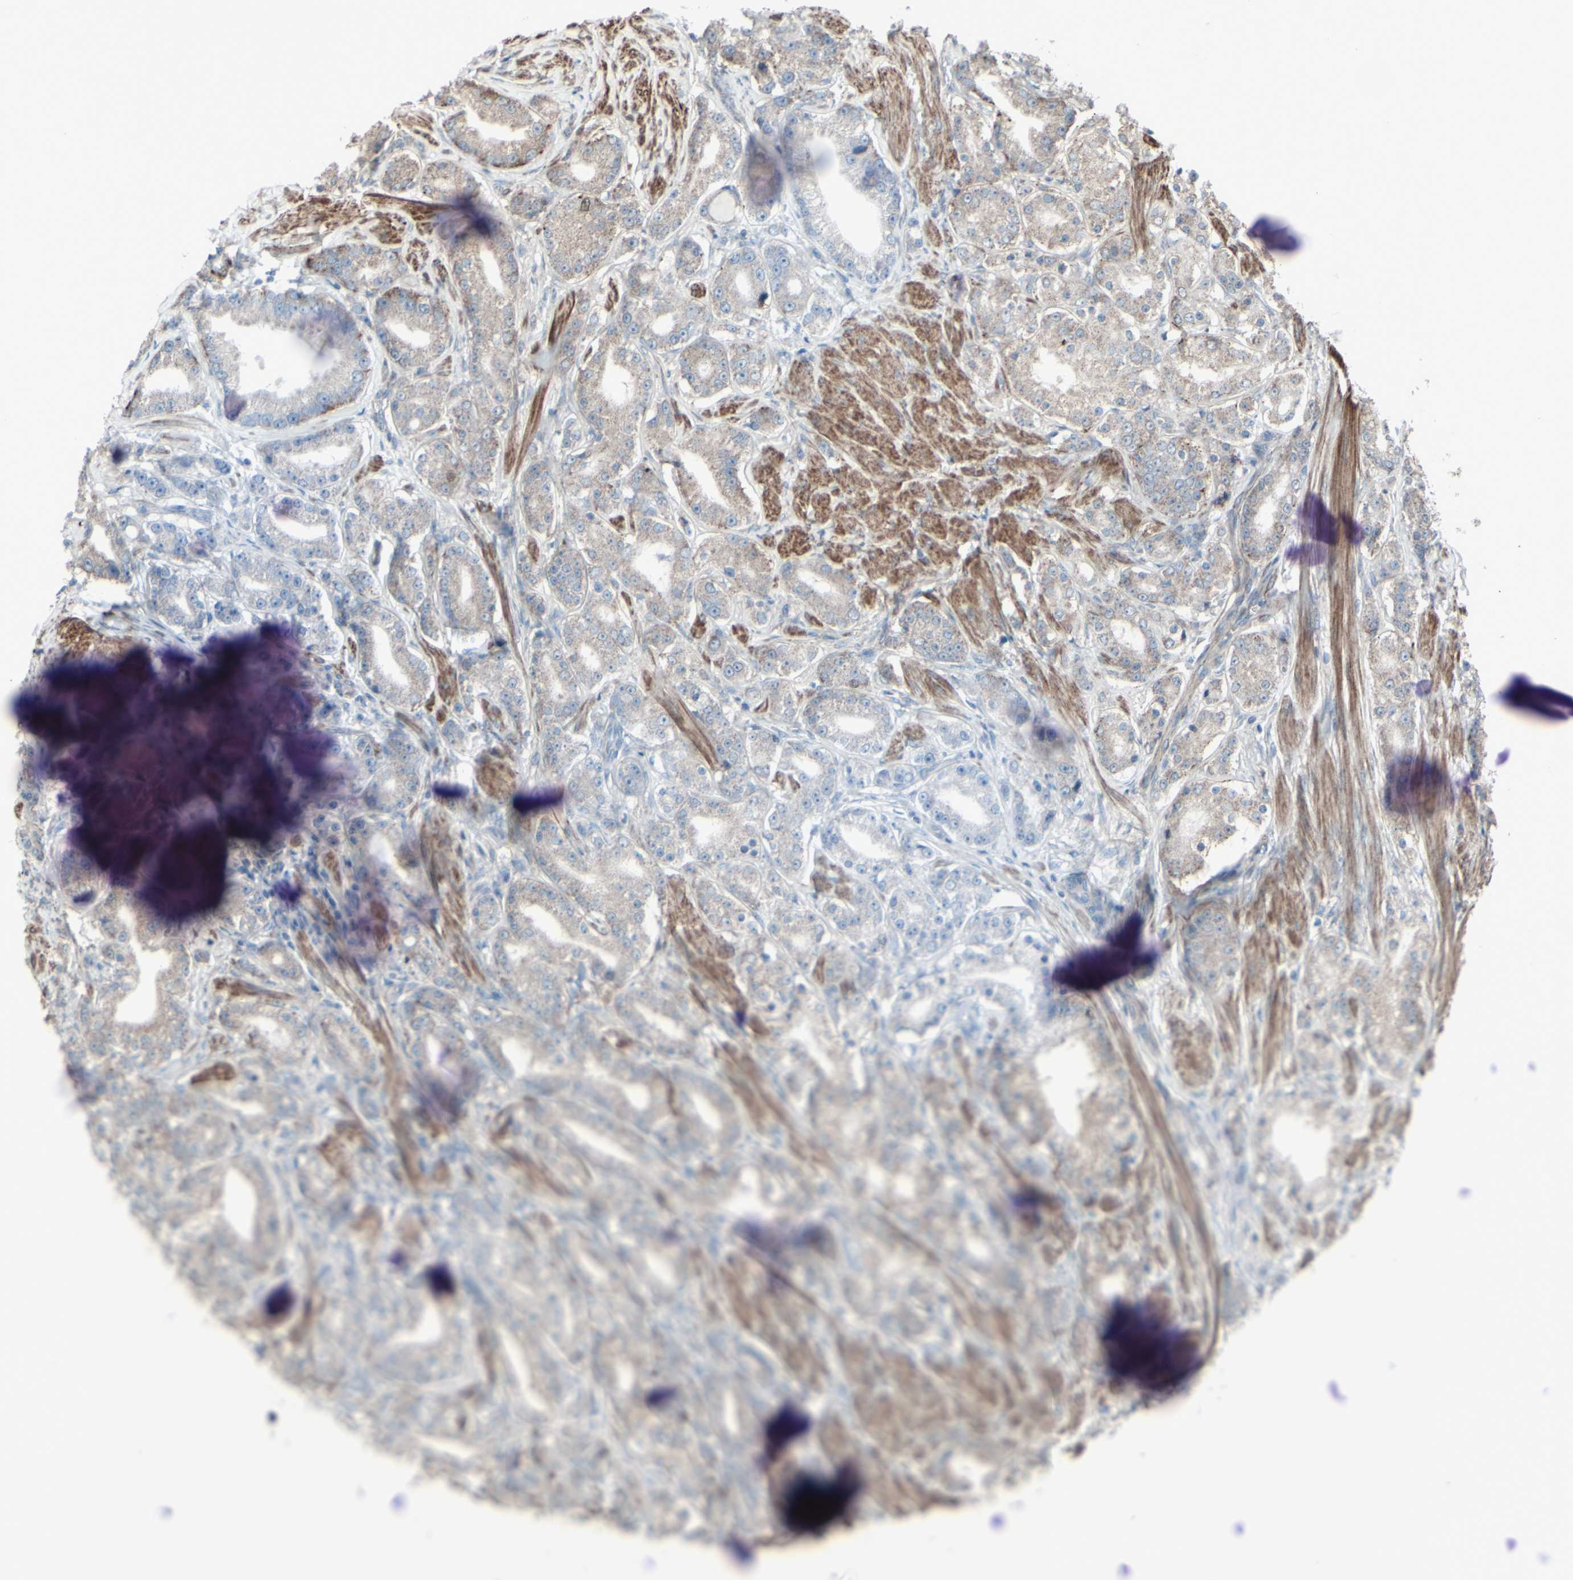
{"staining": {"intensity": "weak", "quantity": ">75%", "location": "cytoplasmic/membranous"}, "tissue": "prostate cancer", "cell_type": "Tumor cells", "image_type": "cancer", "snomed": [{"axis": "morphology", "description": "Adenocarcinoma, Low grade"}, {"axis": "topography", "description": "Prostate"}], "caption": "Prostate cancer (adenocarcinoma (low-grade)) was stained to show a protein in brown. There is low levels of weak cytoplasmic/membranous expression in about >75% of tumor cells. The staining was performed using DAB, with brown indicating positive protein expression. Nuclei are stained blue with hematoxylin.", "gene": "GMNN", "patient": {"sex": "male", "age": 63}}